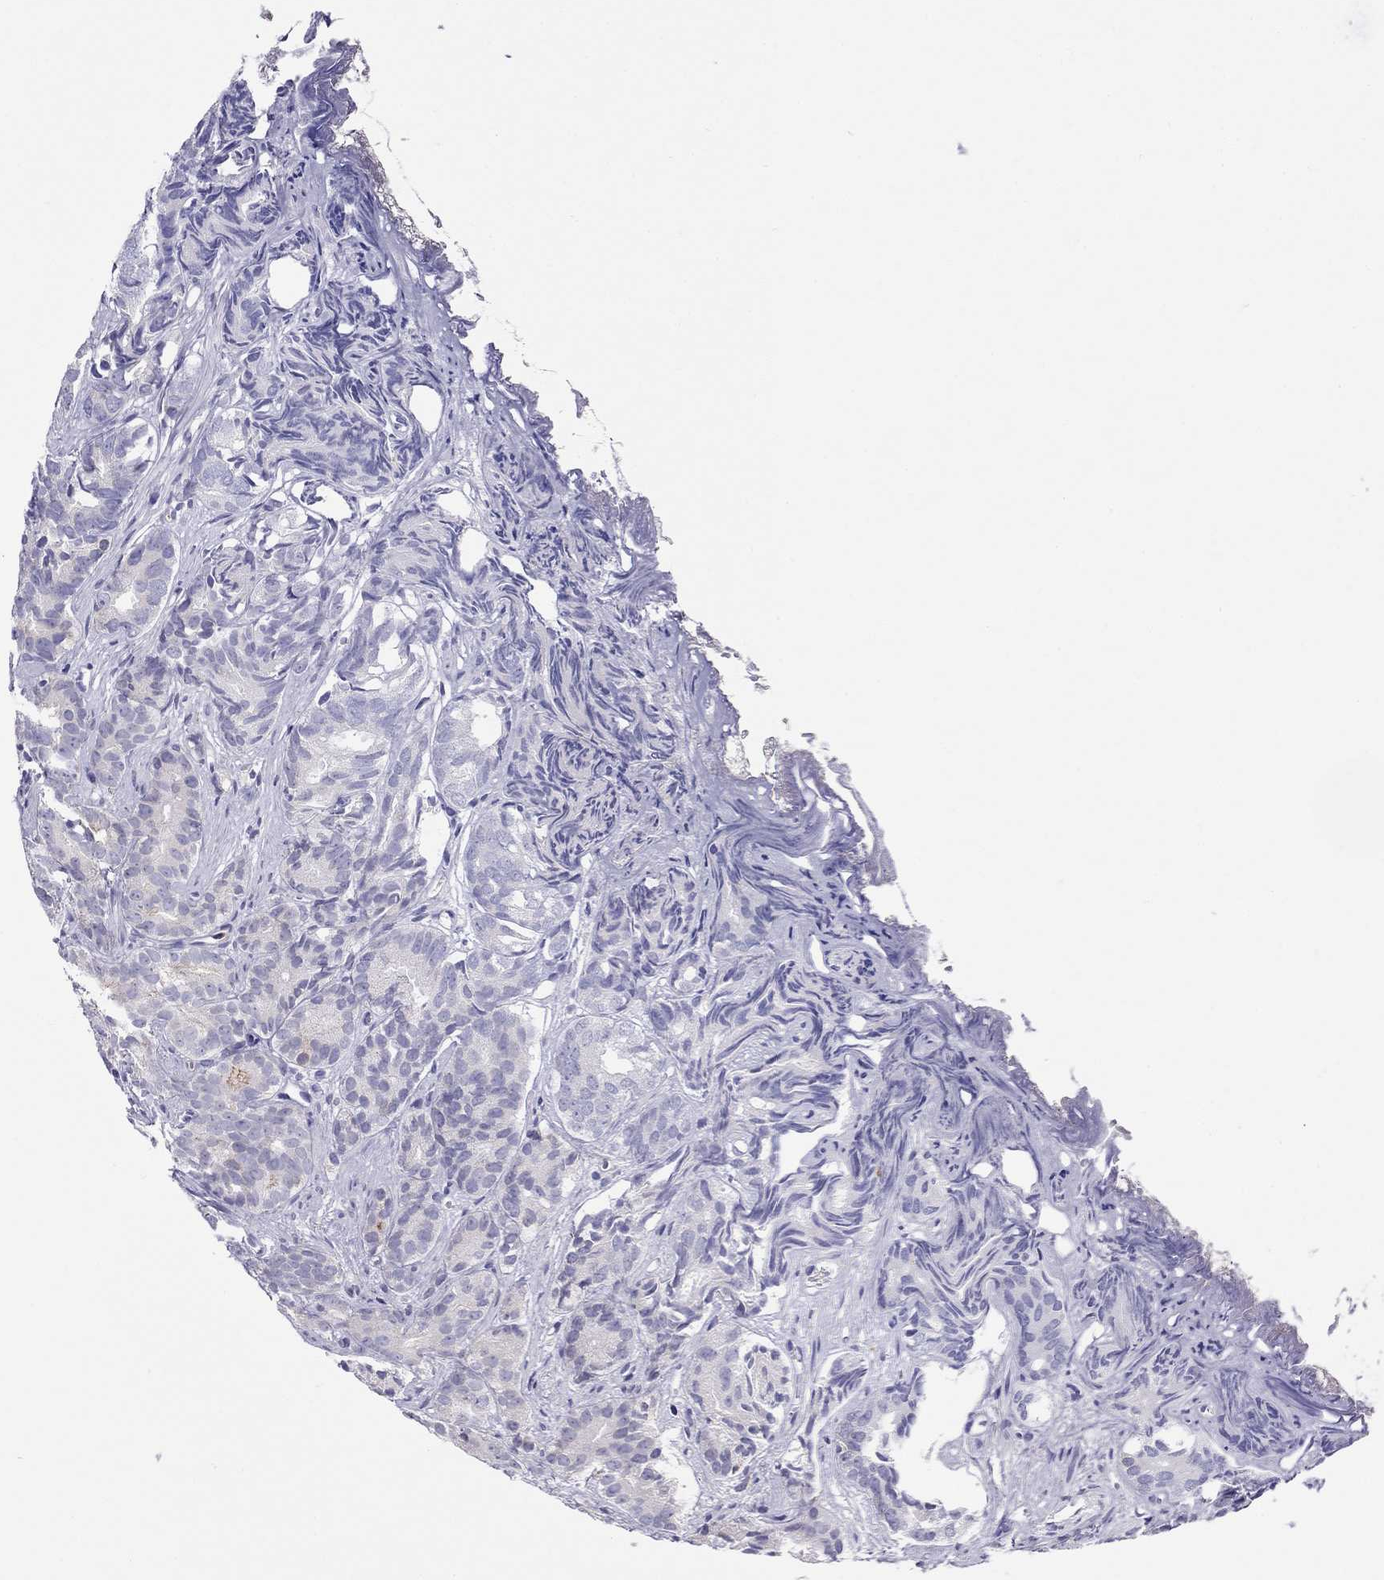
{"staining": {"intensity": "negative", "quantity": "none", "location": "none"}, "tissue": "prostate cancer", "cell_type": "Tumor cells", "image_type": "cancer", "snomed": [{"axis": "morphology", "description": "Adenocarcinoma, High grade"}, {"axis": "topography", "description": "Prostate"}], "caption": "Protein analysis of high-grade adenocarcinoma (prostate) shows no significant expression in tumor cells.", "gene": "SLC46A2", "patient": {"sex": "male", "age": 84}}